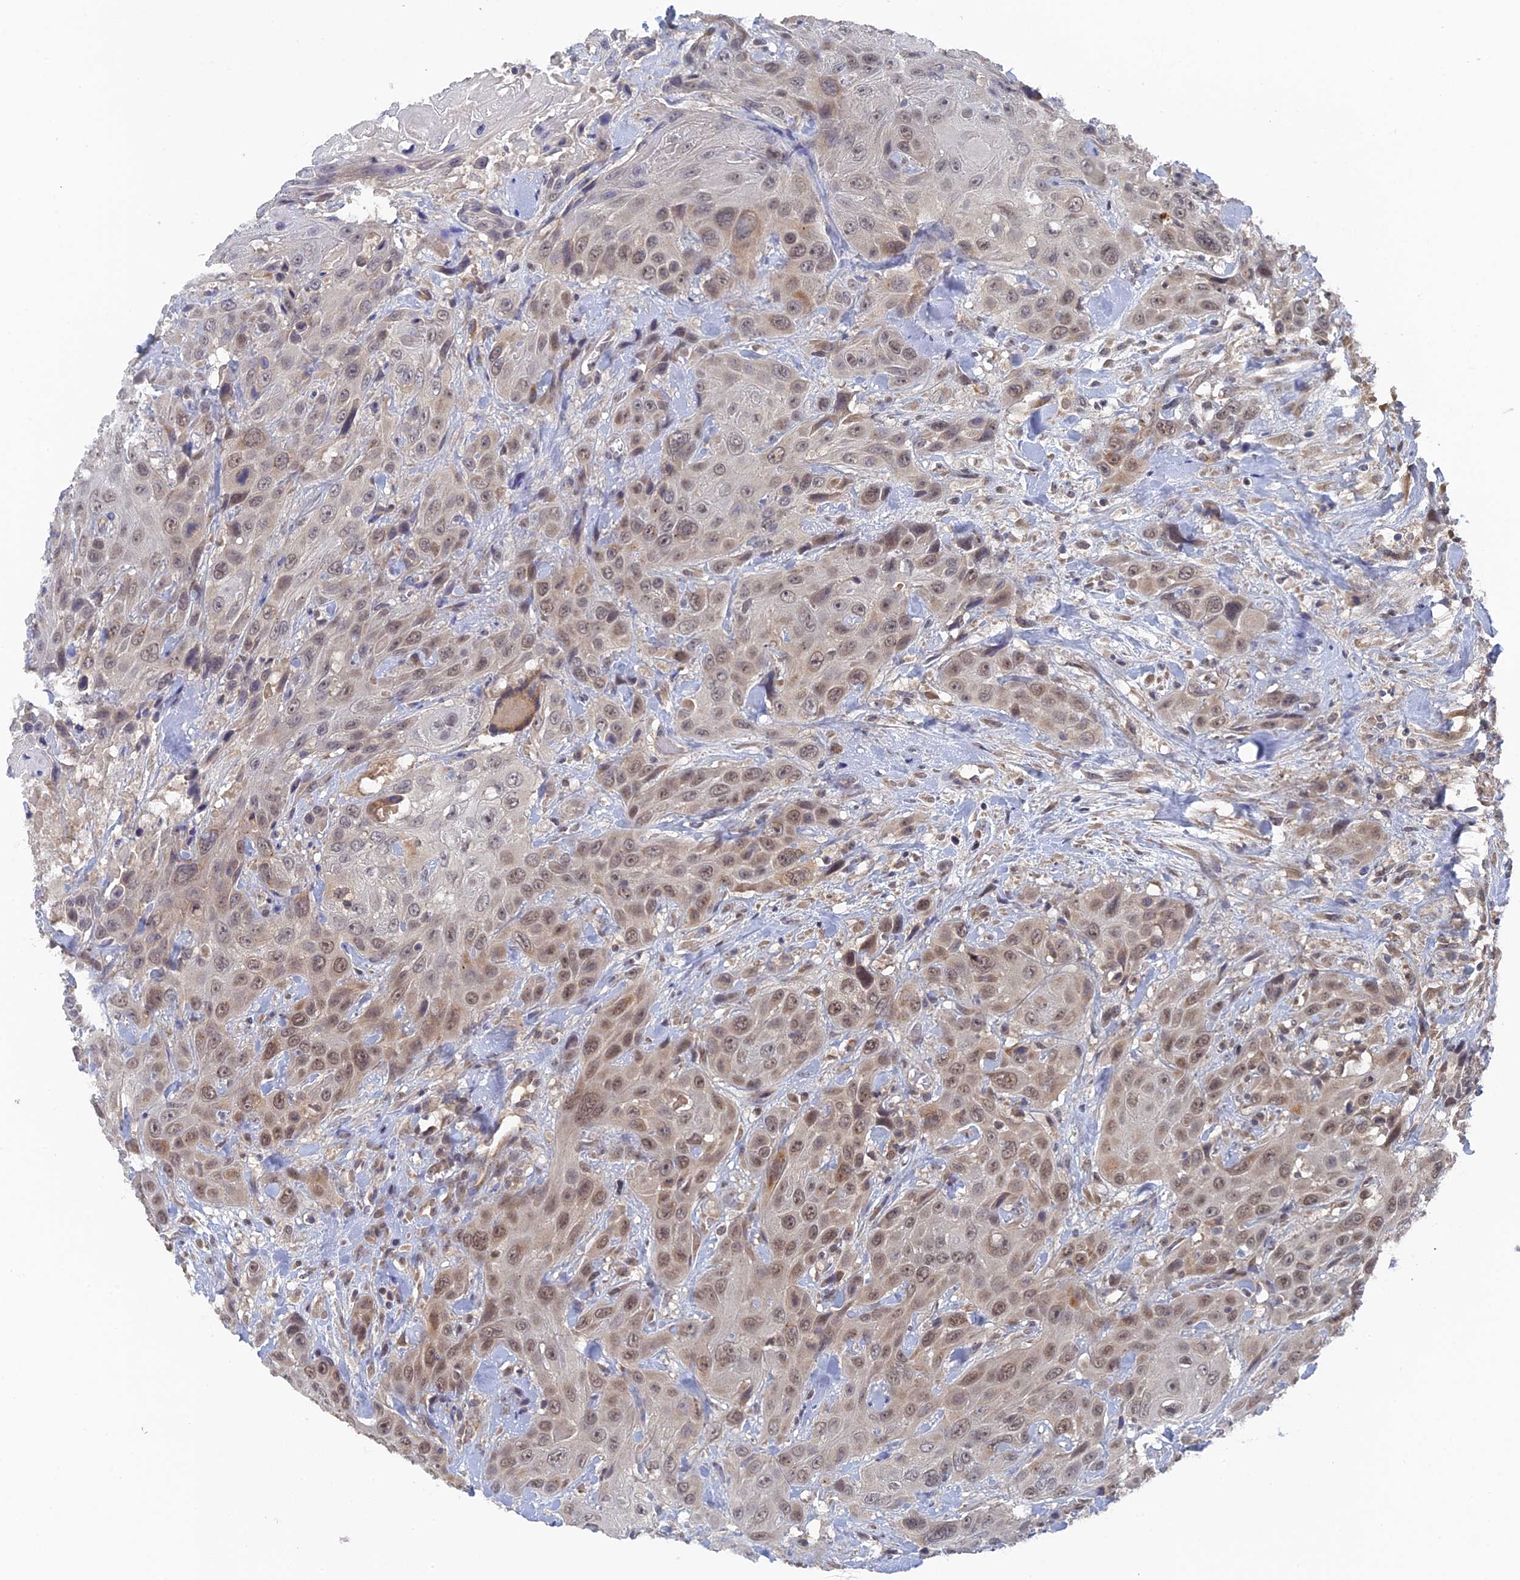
{"staining": {"intensity": "weak", "quantity": "25%-75%", "location": "nuclear"}, "tissue": "head and neck cancer", "cell_type": "Tumor cells", "image_type": "cancer", "snomed": [{"axis": "morphology", "description": "Squamous cell carcinoma, NOS"}, {"axis": "topography", "description": "Head-Neck"}], "caption": "The image displays a brown stain indicating the presence of a protein in the nuclear of tumor cells in head and neck cancer. The protein is shown in brown color, while the nuclei are stained blue.", "gene": "MIGA2", "patient": {"sex": "male", "age": 81}}